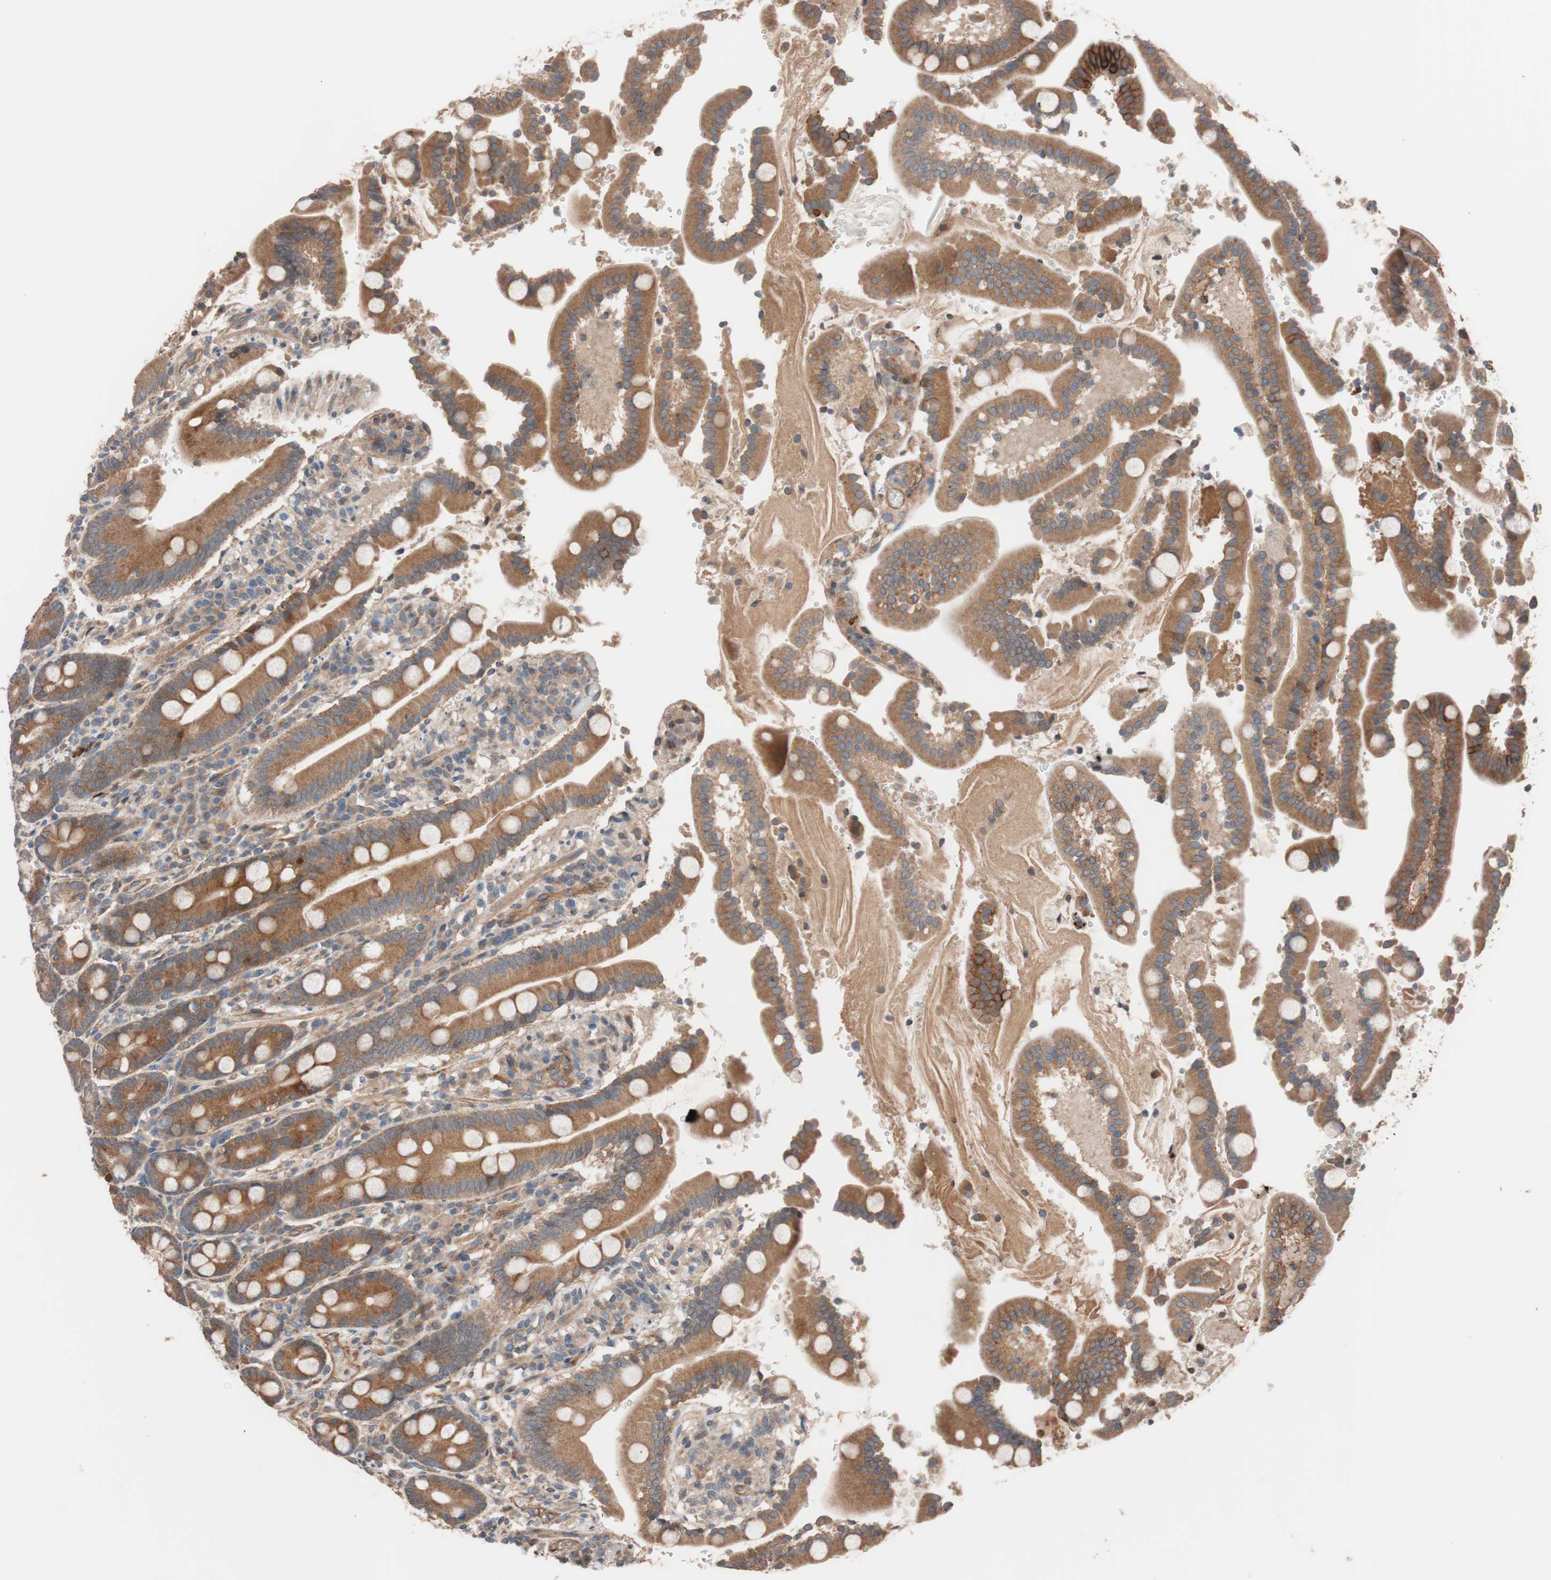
{"staining": {"intensity": "strong", "quantity": ">75%", "location": "cytoplasmic/membranous"}, "tissue": "duodenum", "cell_type": "Glandular cells", "image_type": "normal", "snomed": [{"axis": "morphology", "description": "Normal tissue, NOS"}, {"axis": "topography", "description": "Small intestine, NOS"}], "caption": "Immunohistochemistry (DAB) staining of normal human duodenum displays strong cytoplasmic/membranous protein positivity in approximately >75% of glandular cells.", "gene": "SDC4", "patient": {"sex": "female", "age": 71}}